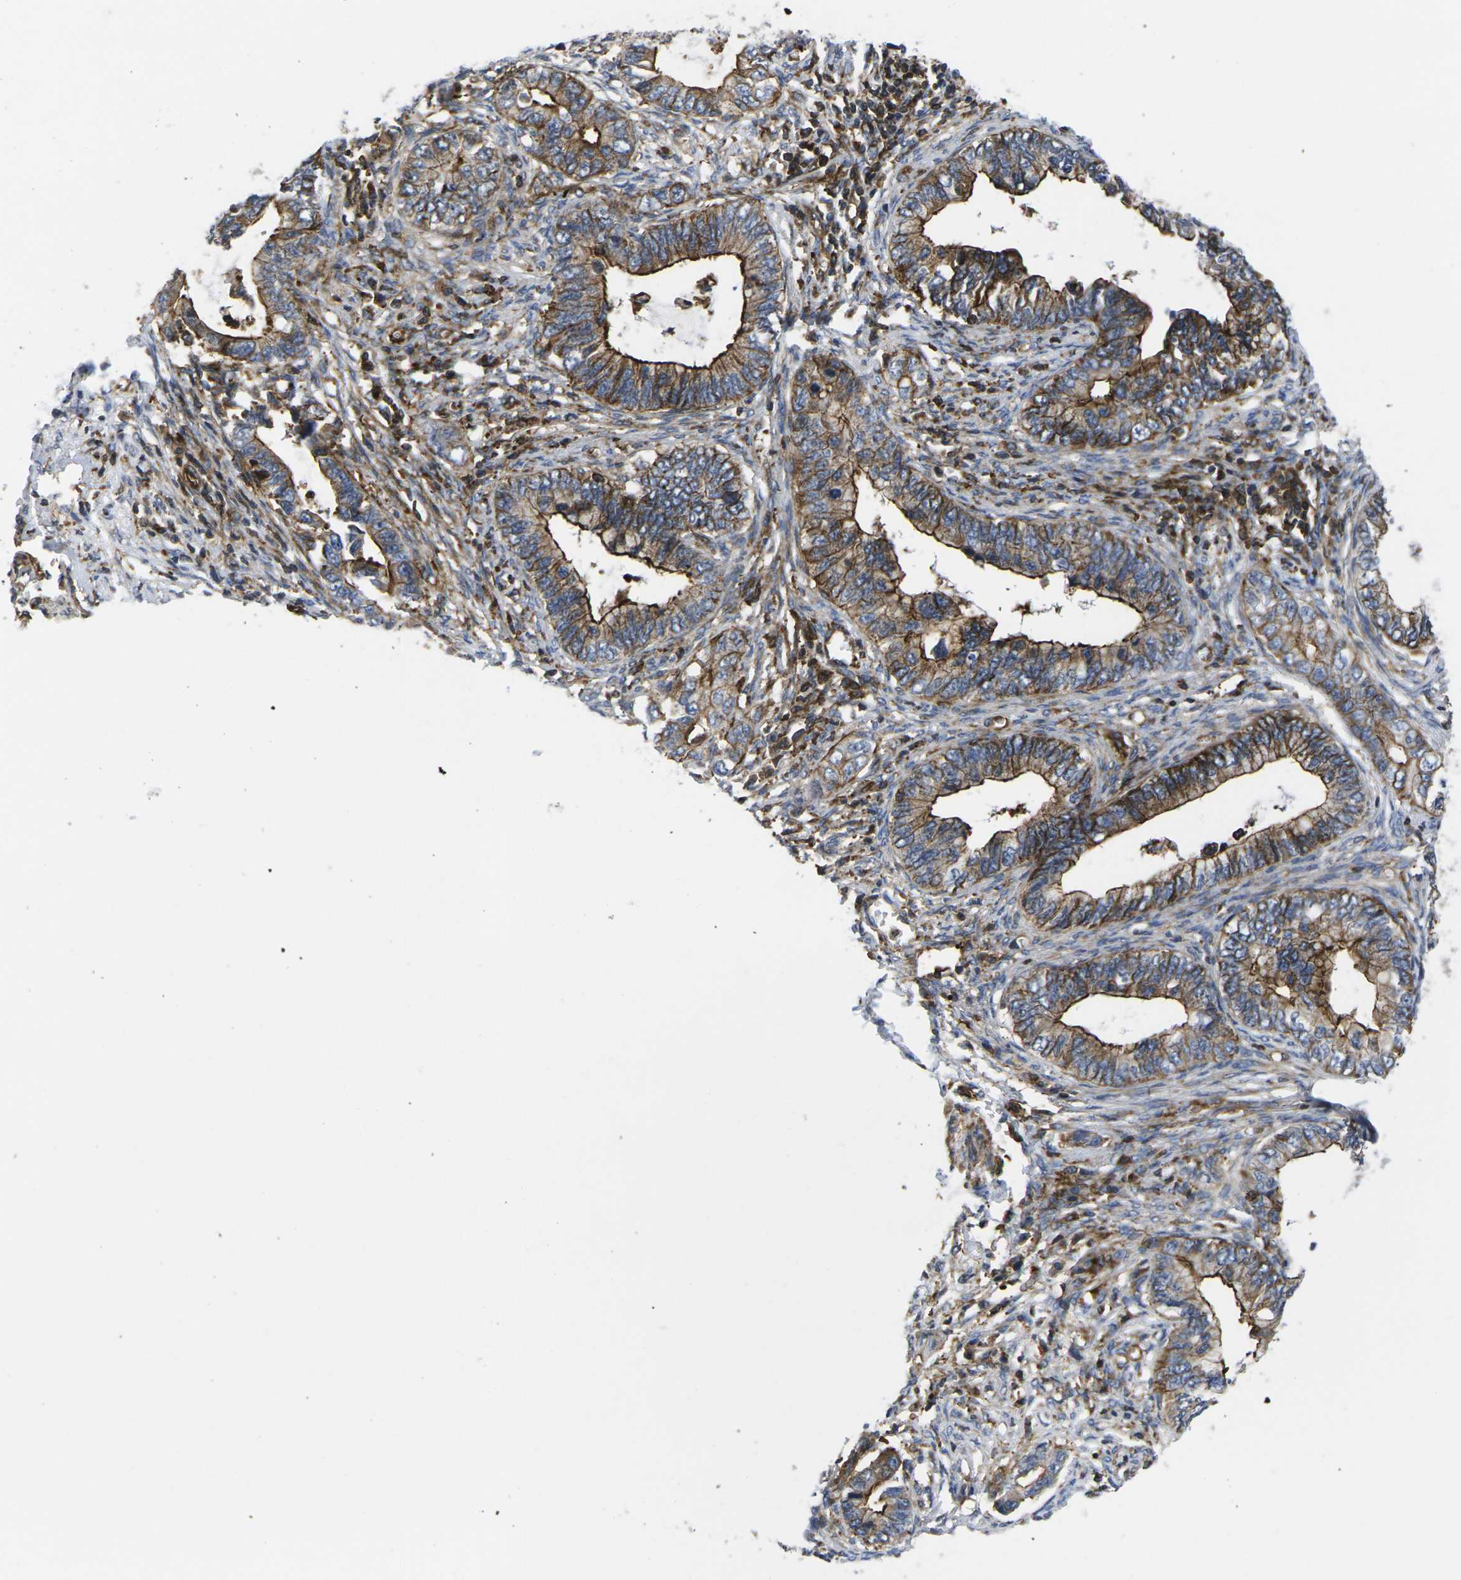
{"staining": {"intensity": "strong", "quantity": "25%-75%", "location": "cytoplasmic/membranous"}, "tissue": "cervical cancer", "cell_type": "Tumor cells", "image_type": "cancer", "snomed": [{"axis": "morphology", "description": "Adenocarcinoma, NOS"}, {"axis": "topography", "description": "Cervix"}], "caption": "Immunohistochemistry (DAB (3,3'-diaminobenzidine)) staining of adenocarcinoma (cervical) demonstrates strong cytoplasmic/membranous protein staining in about 25%-75% of tumor cells.", "gene": "IQGAP1", "patient": {"sex": "female", "age": 44}}